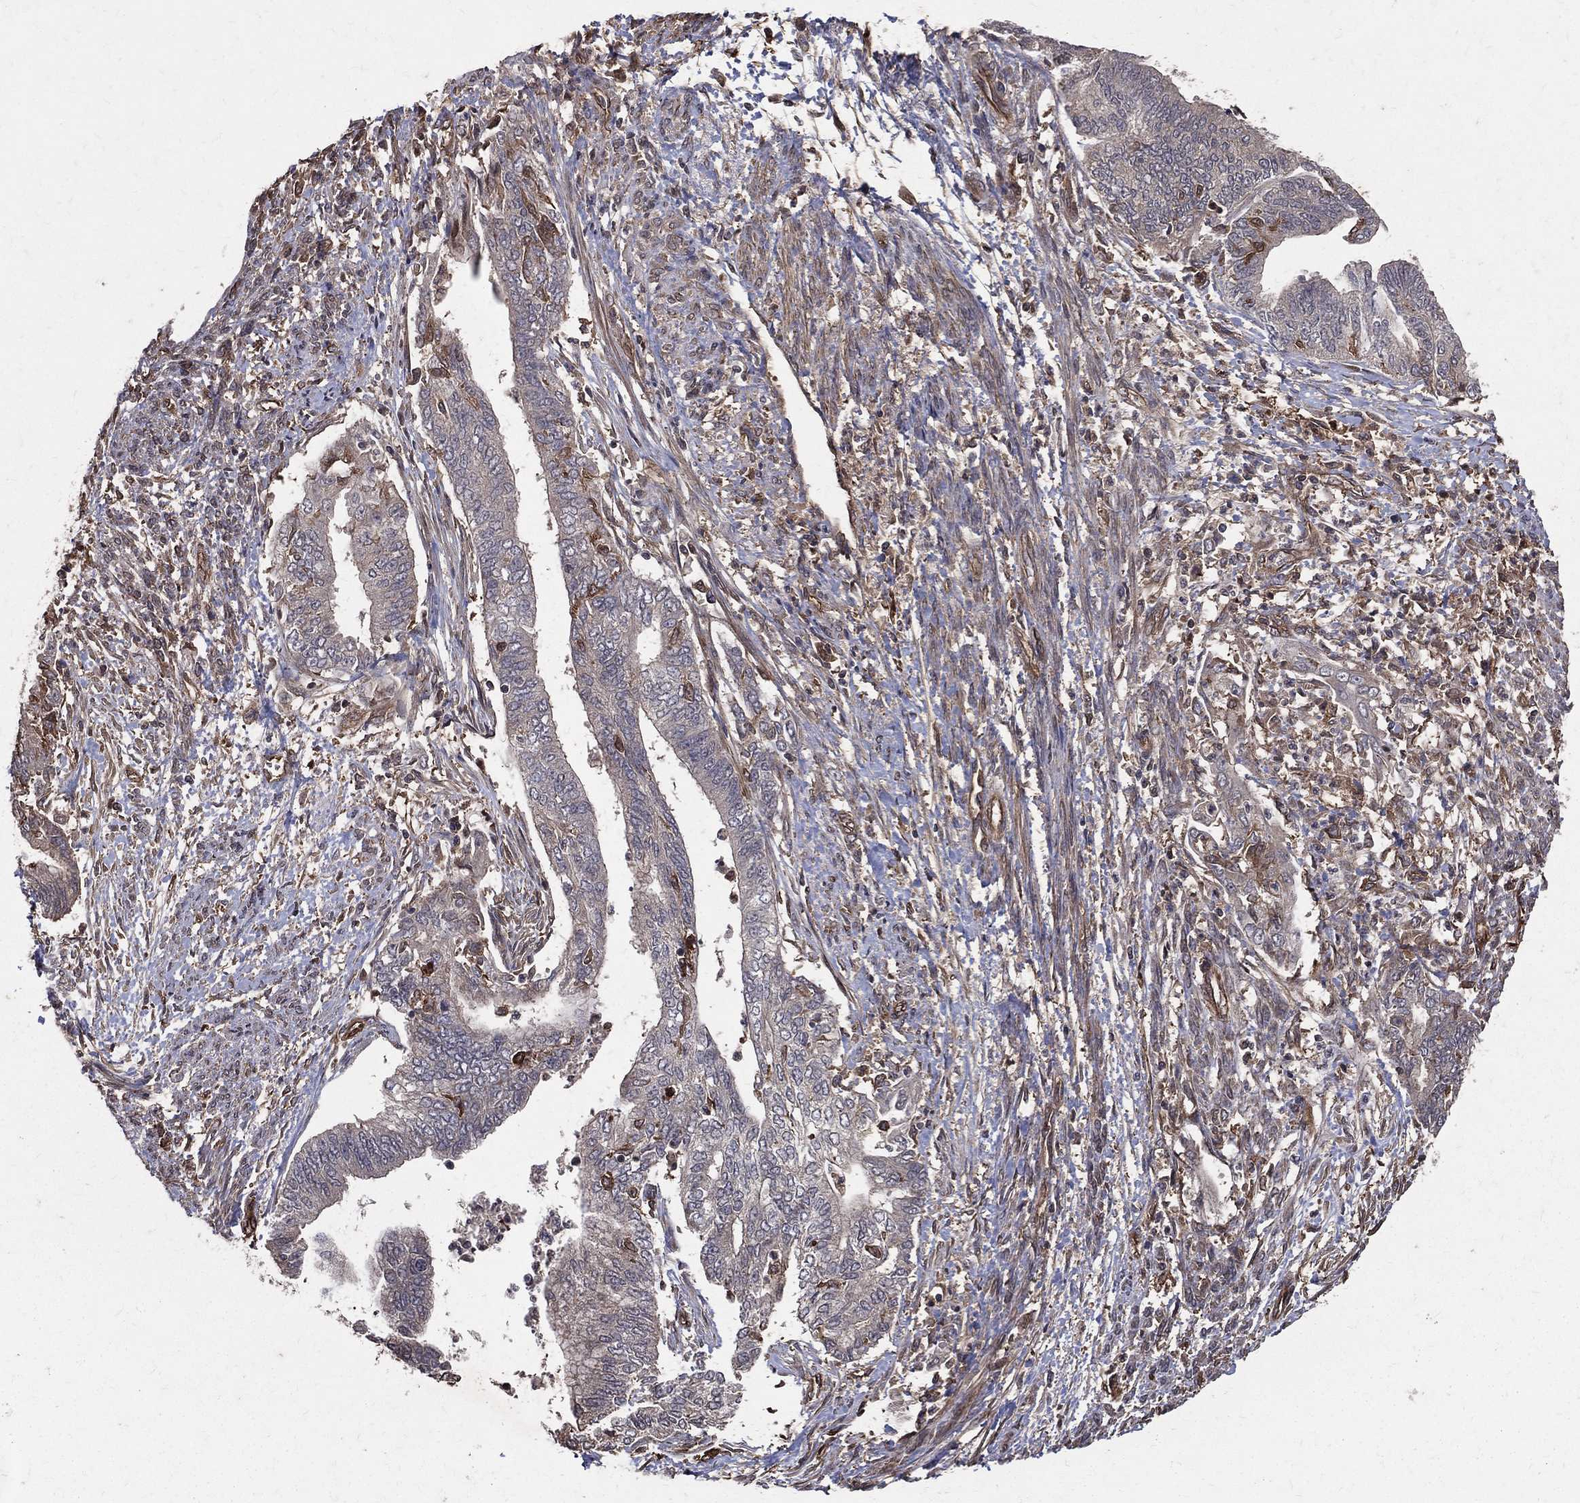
{"staining": {"intensity": "weak", "quantity": "<25%", "location": "cytoplasmic/membranous"}, "tissue": "endometrial cancer", "cell_type": "Tumor cells", "image_type": "cancer", "snomed": [{"axis": "morphology", "description": "Adenocarcinoma, NOS"}, {"axis": "topography", "description": "Endometrium"}], "caption": "High magnification brightfield microscopy of endometrial cancer (adenocarcinoma) stained with DAB (3,3'-diaminobenzidine) (brown) and counterstained with hematoxylin (blue): tumor cells show no significant staining.", "gene": "DPYSL2", "patient": {"sex": "female", "age": 65}}